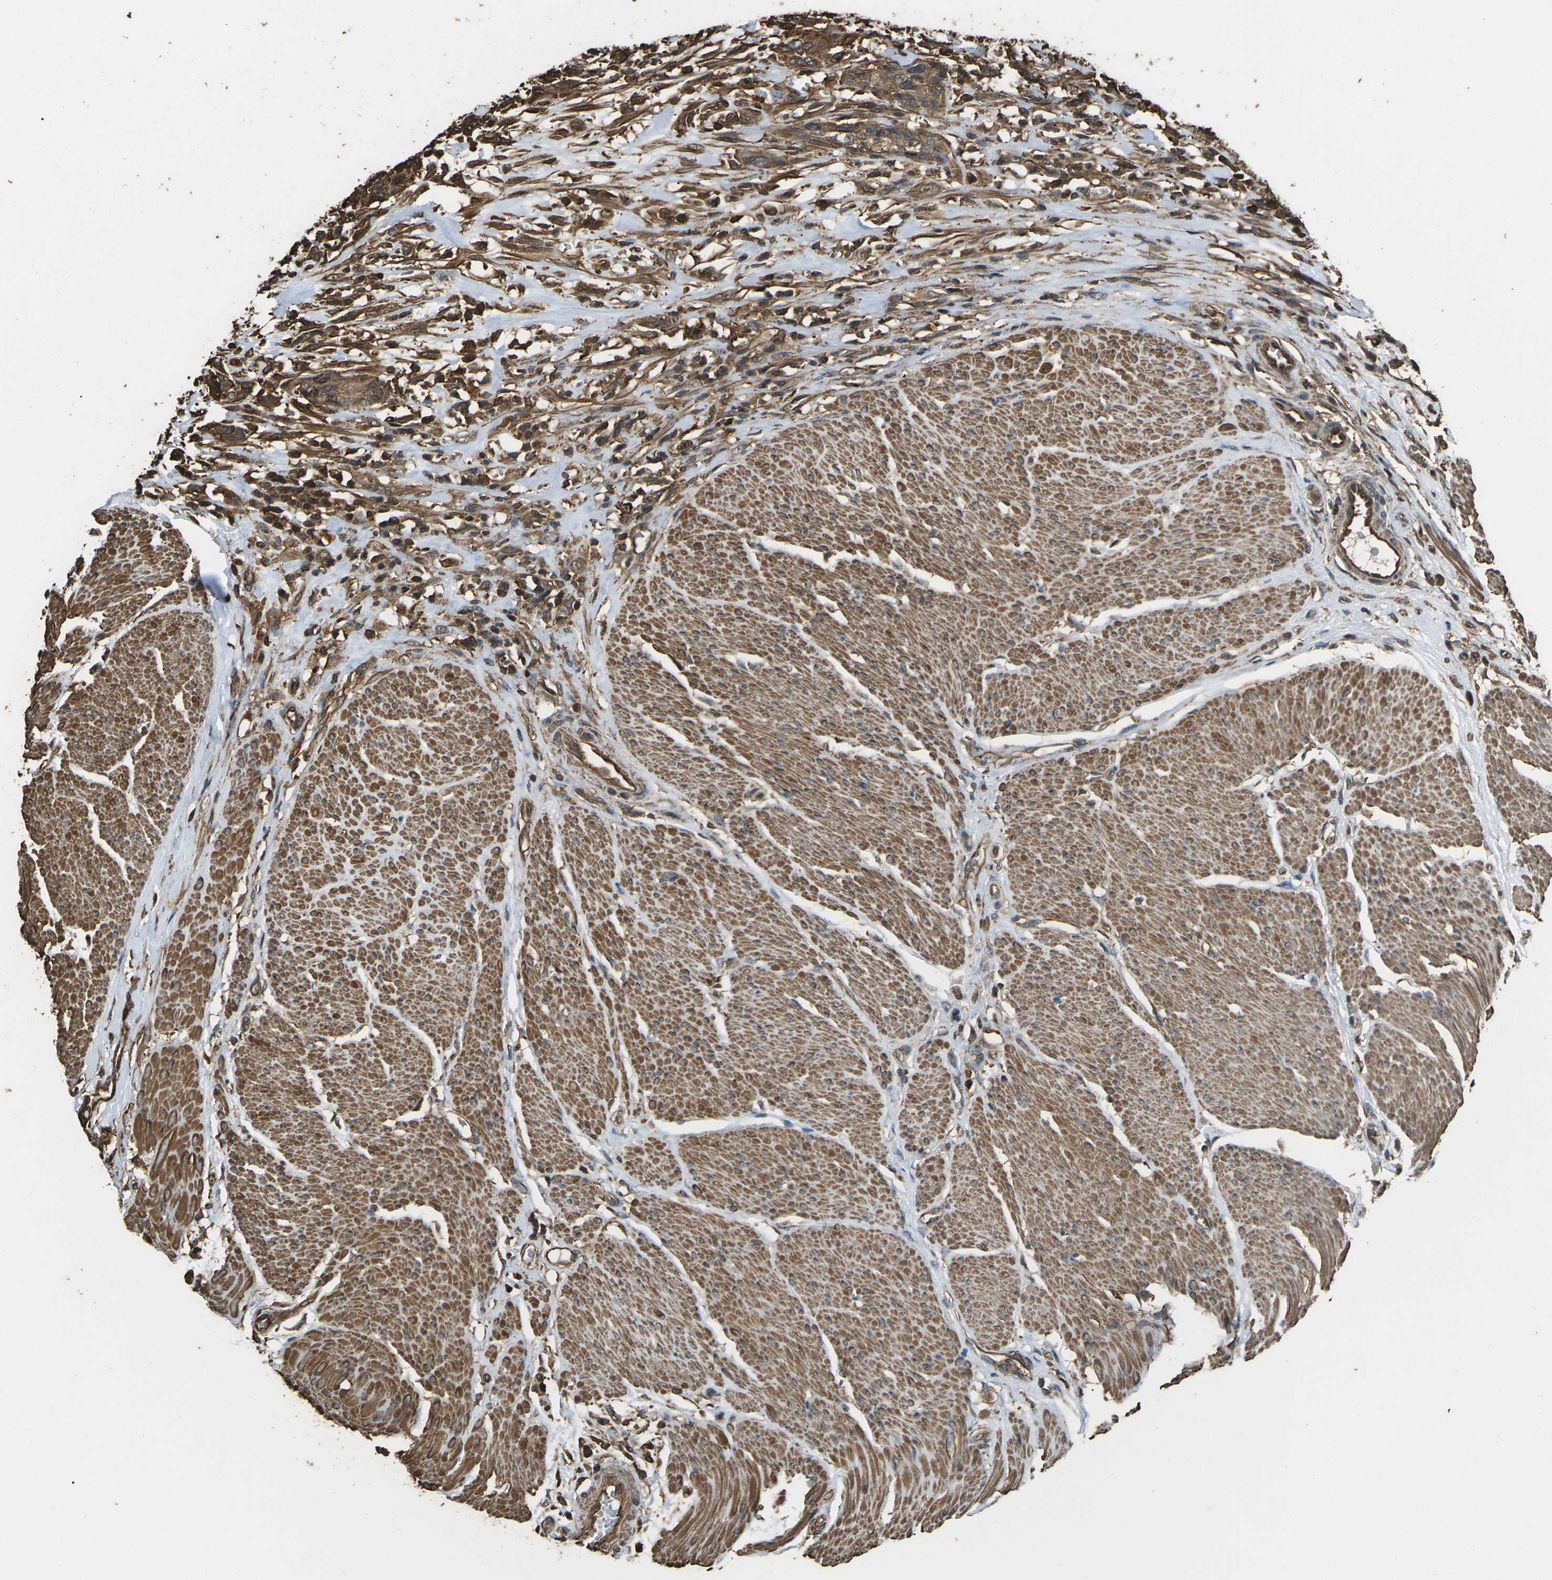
{"staining": {"intensity": "moderate", "quantity": ">75%", "location": "cytoplasmic/membranous"}, "tissue": "urothelial cancer", "cell_type": "Tumor cells", "image_type": "cancer", "snomed": [{"axis": "morphology", "description": "Urothelial carcinoma, High grade"}, {"axis": "topography", "description": "Urinary bladder"}], "caption": "A micrograph showing moderate cytoplasmic/membranous staining in approximately >75% of tumor cells in high-grade urothelial carcinoma, as visualized by brown immunohistochemical staining.", "gene": "DHPS", "patient": {"sex": "male", "age": 35}}